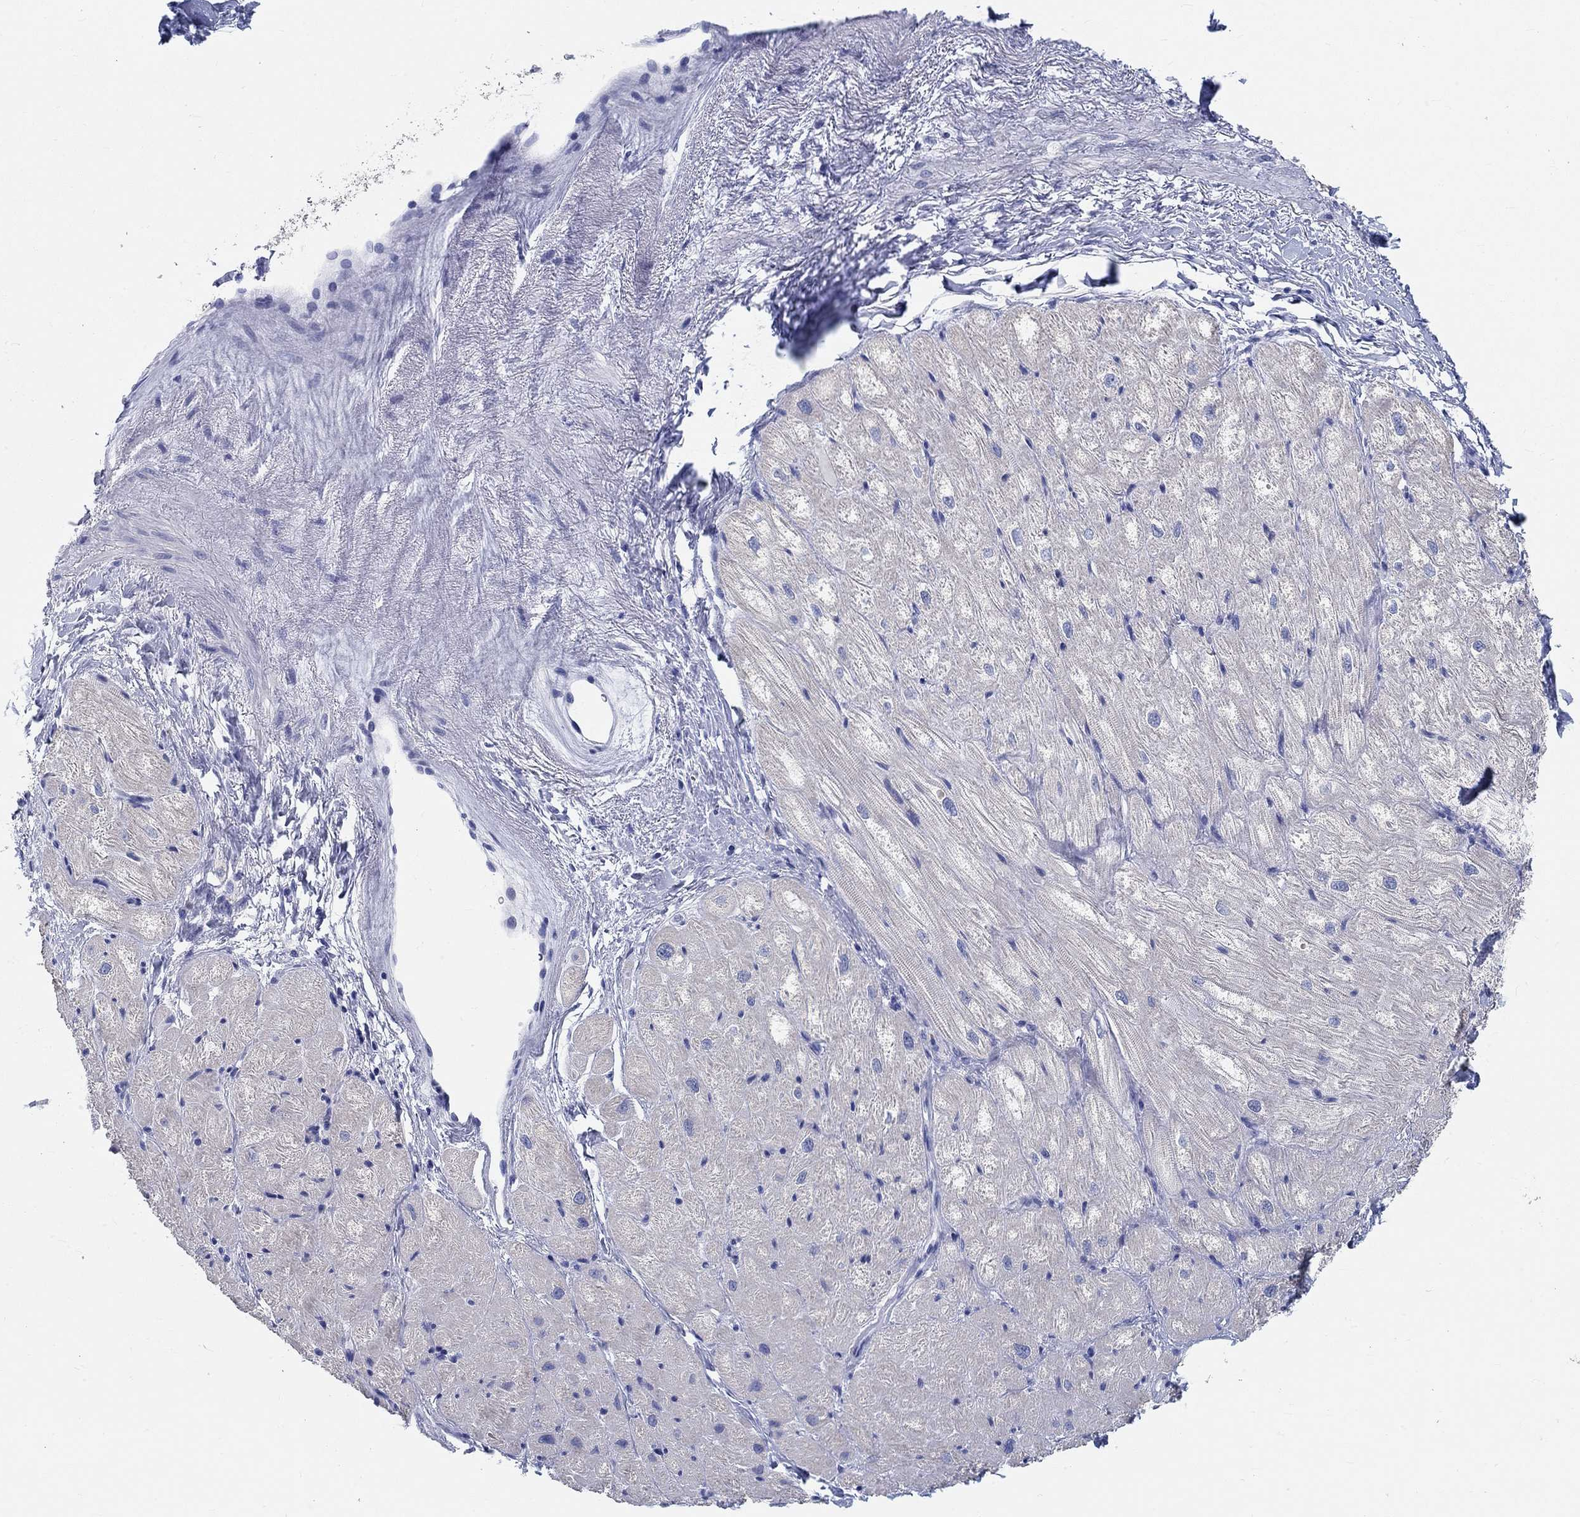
{"staining": {"intensity": "negative", "quantity": "none", "location": "none"}, "tissue": "heart muscle", "cell_type": "Cardiomyocytes", "image_type": "normal", "snomed": [{"axis": "morphology", "description": "Normal tissue, NOS"}, {"axis": "topography", "description": "Heart"}], "caption": "IHC micrograph of unremarkable human heart muscle stained for a protein (brown), which exhibits no expression in cardiomyocytes. The staining is performed using DAB (3,3'-diaminobenzidine) brown chromogen with nuclei counter-stained in using hematoxylin.", "gene": "GRIA3", "patient": {"sex": "male", "age": 57}}